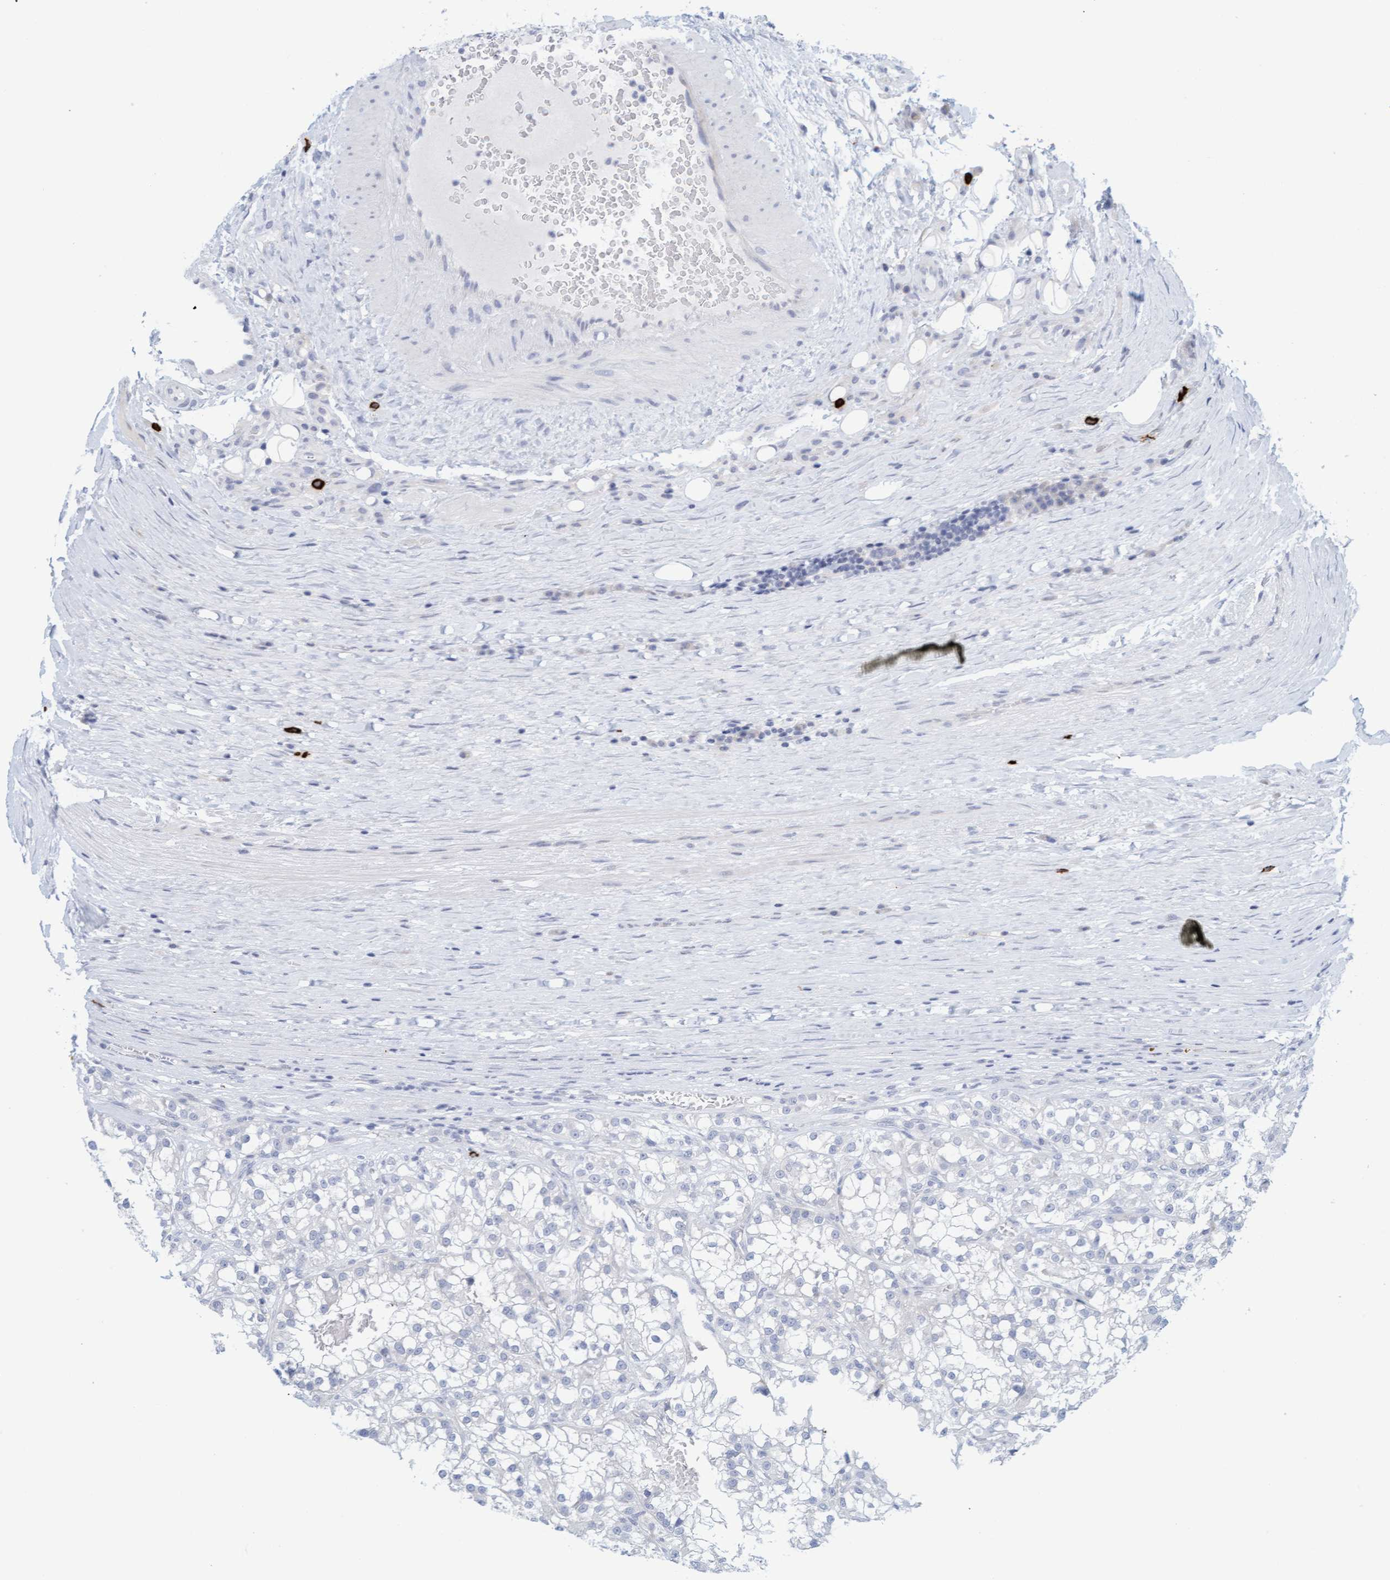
{"staining": {"intensity": "negative", "quantity": "none", "location": "none"}, "tissue": "renal cancer", "cell_type": "Tumor cells", "image_type": "cancer", "snomed": [{"axis": "morphology", "description": "Adenocarcinoma, NOS"}, {"axis": "topography", "description": "Kidney"}], "caption": "Image shows no protein positivity in tumor cells of renal cancer (adenocarcinoma) tissue.", "gene": "CPA3", "patient": {"sex": "female", "age": 52}}